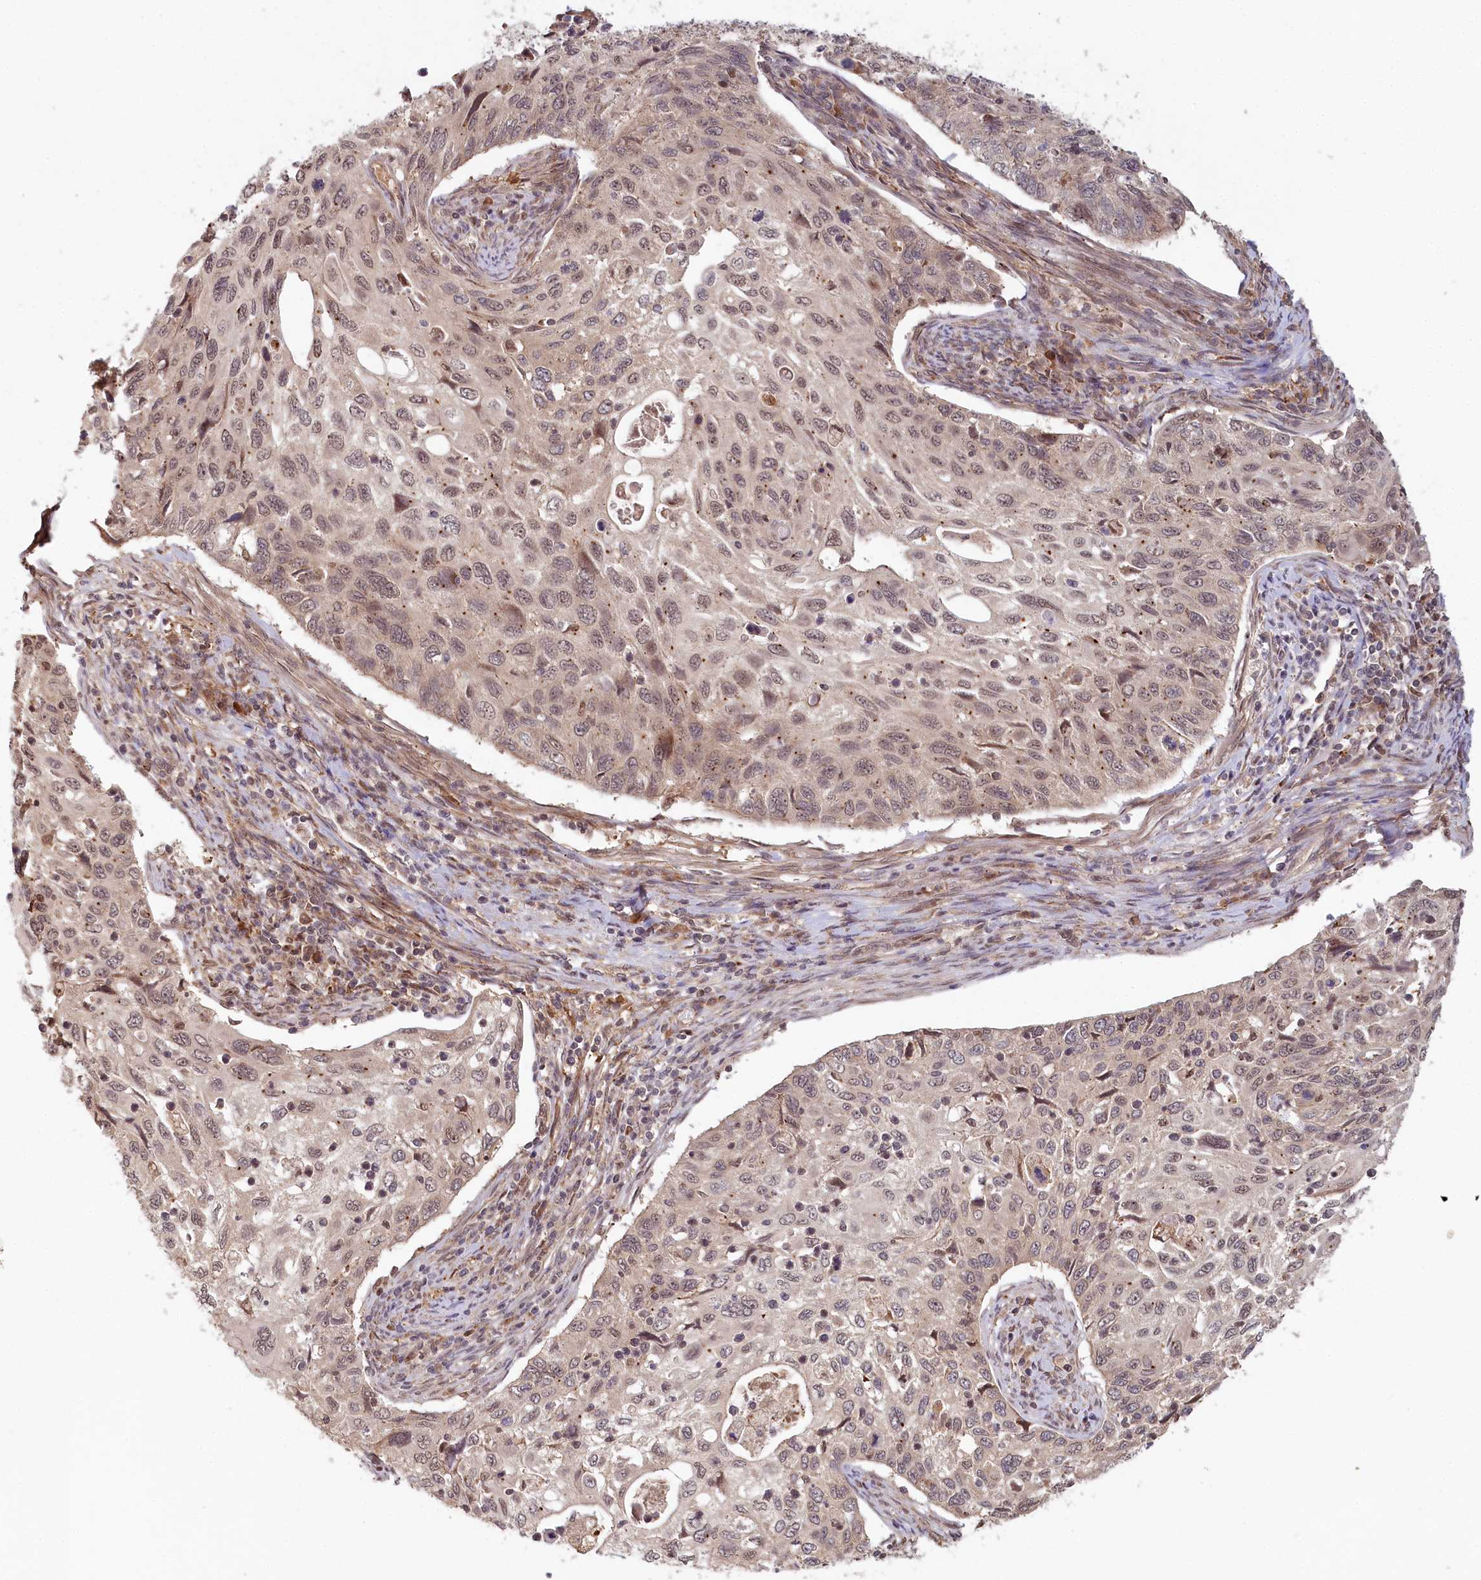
{"staining": {"intensity": "weak", "quantity": "<25%", "location": "cytoplasmic/membranous,nuclear"}, "tissue": "cervical cancer", "cell_type": "Tumor cells", "image_type": "cancer", "snomed": [{"axis": "morphology", "description": "Squamous cell carcinoma, NOS"}, {"axis": "topography", "description": "Cervix"}], "caption": "Immunohistochemical staining of human cervical cancer (squamous cell carcinoma) shows no significant positivity in tumor cells.", "gene": "WAPL", "patient": {"sex": "female", "age": 70}}